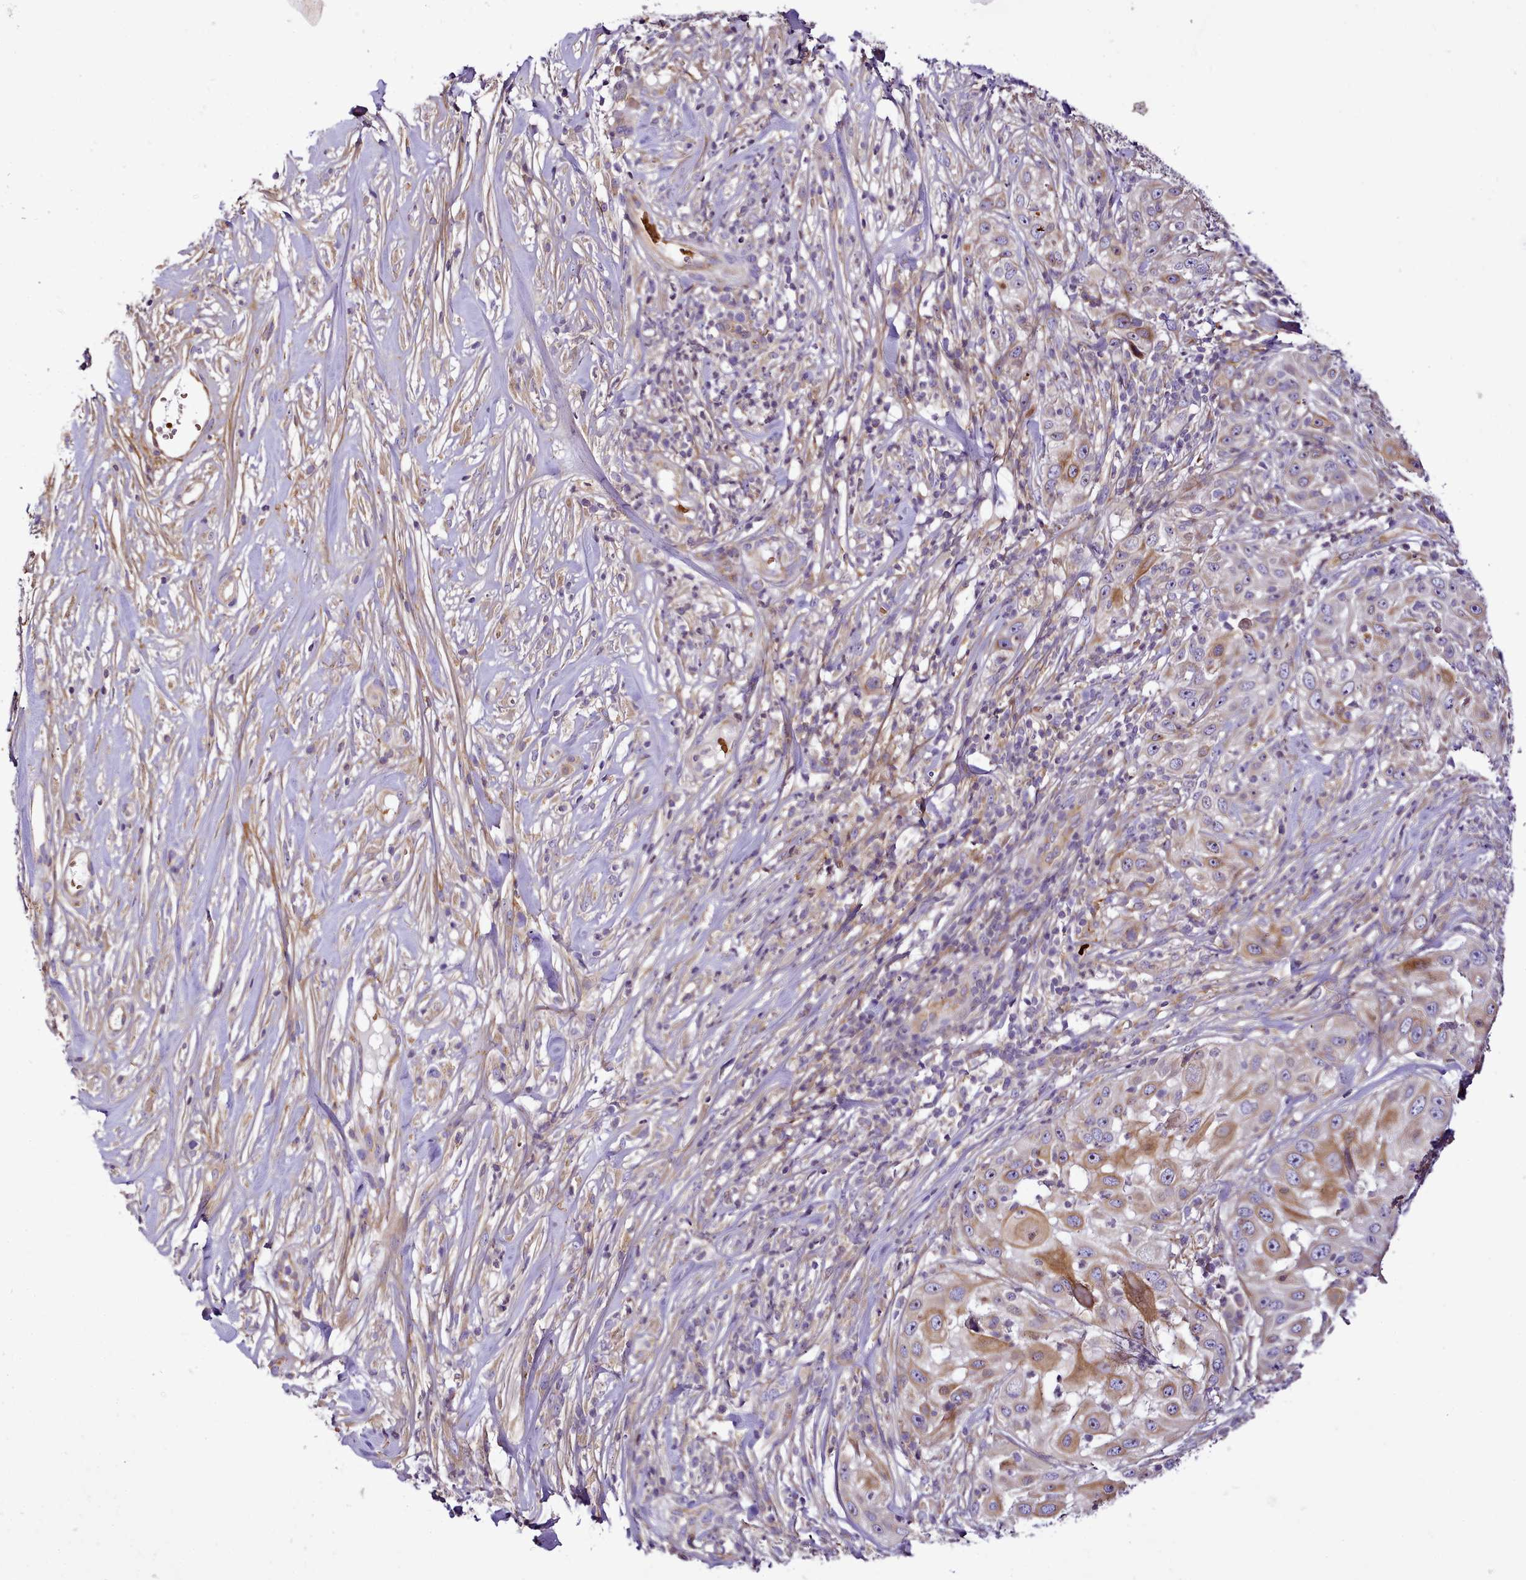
{"staining": {"intensity": "moderate", "quantity": ">75%", "location": "cytoplasmic/membranous"}, "tissue": "skin cancer", "cell_type": "Tumor cells", "image_type": "cancer", "snomed": [{"axis": "morphology", "description": "Squamous cell carcinoma, NOS"}, {"axis": "topography", "description": "Skin"}], "caption": "Skin squamous cell carcinoma stained with DAB (3,3'-diaminobenzidine) immunohistochemistry (IHC) displays medium levels of moderate cytoplasmic/membranous staining in about >75% of tumor cells.", "gene": "NBPF1", "patient": {"sex": "female", "age": 44}}